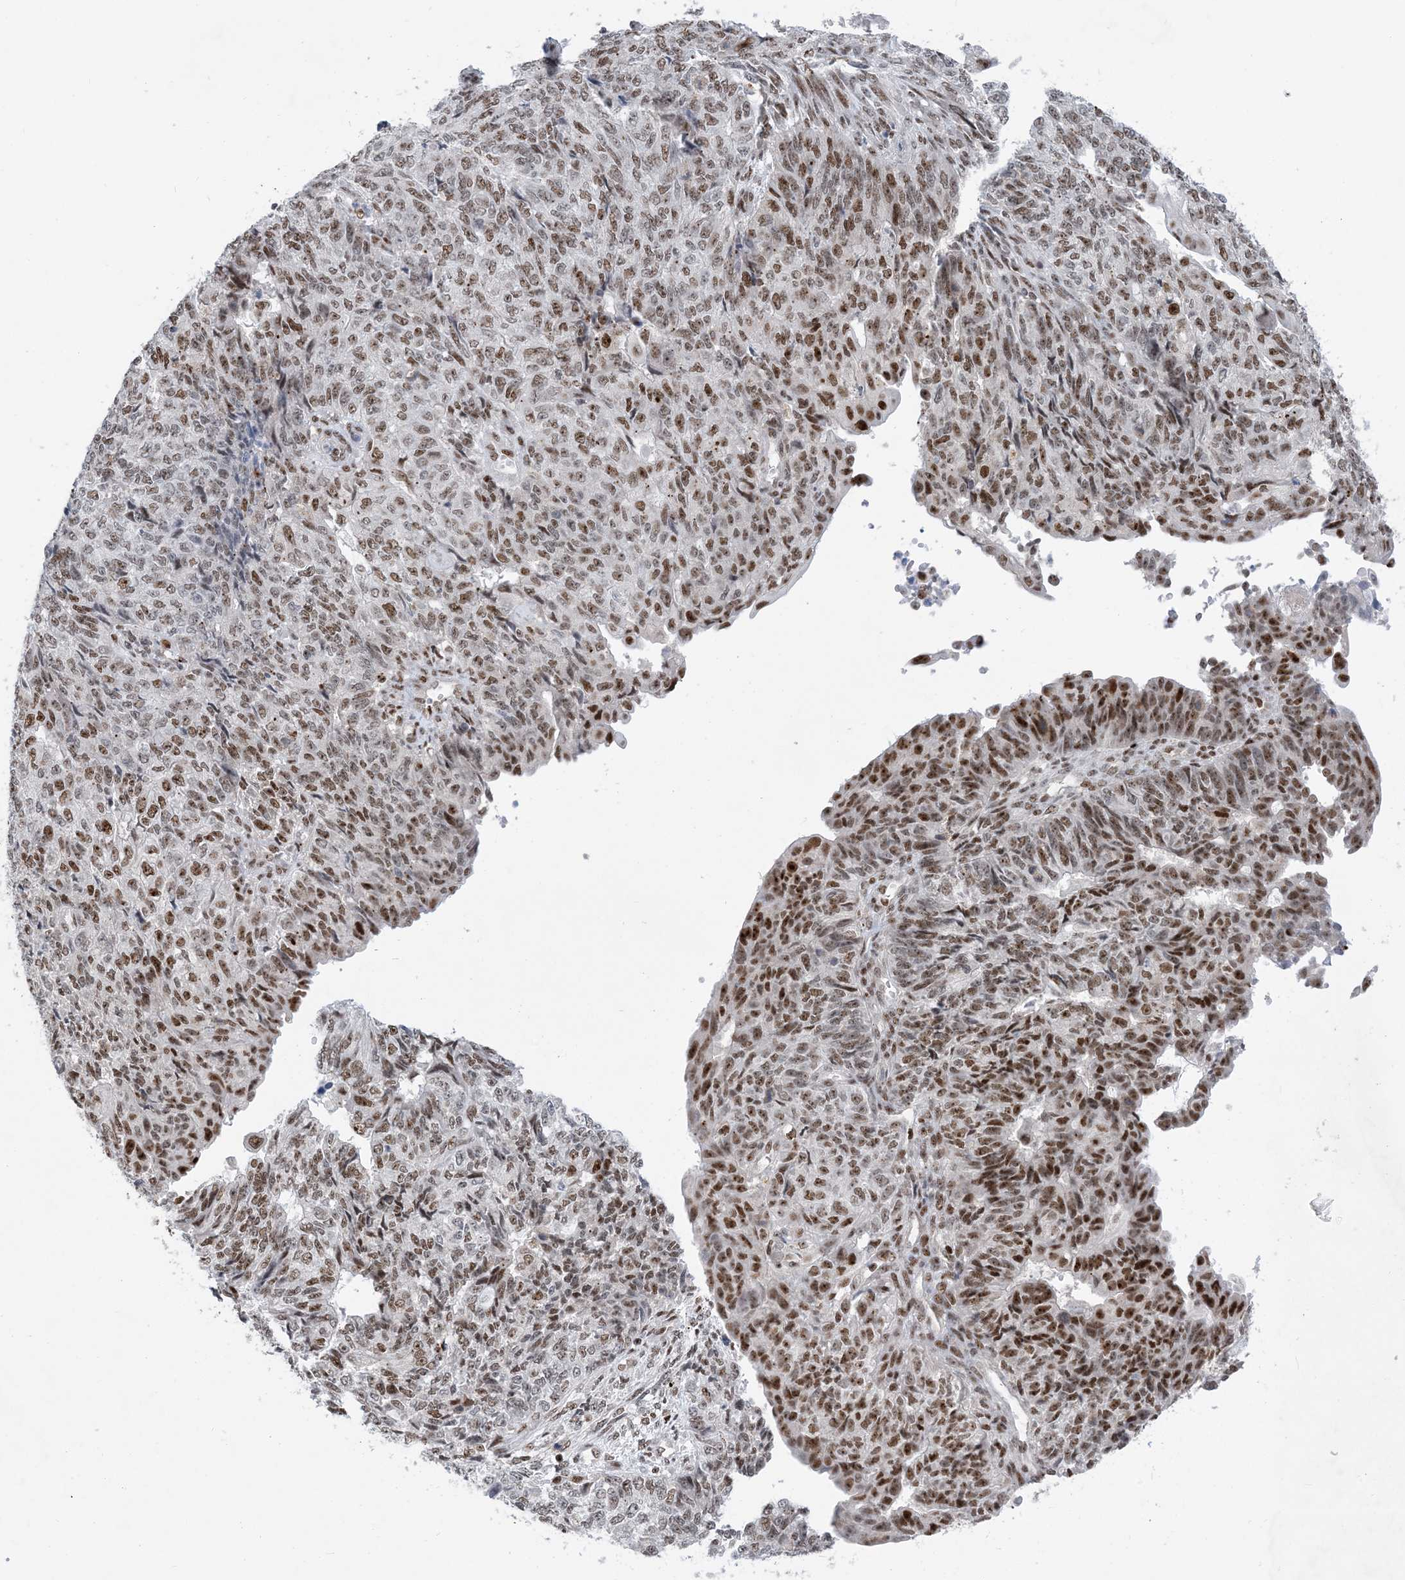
{"staining": {"intensity": "moderate", "quantity": ">75%", "location": "nuclear"}, "tissue": "endometrial cancer", "cell_type": "Tumor cells", "image_type": "cancer", "snomed": [{"axis": "morphology", "description": "Adenocarcinoma, NOS"}, {"axis": "topography", "description": "Endometrium"}], "caption": "There is medium levels of moderate nuclear positivity in tumor cells of endometrial cancer, as demonstrated by immunohistochemical staining (brown color).", "gene": "TSPYL1", "patient": {"sex": "female", "age": 32}}